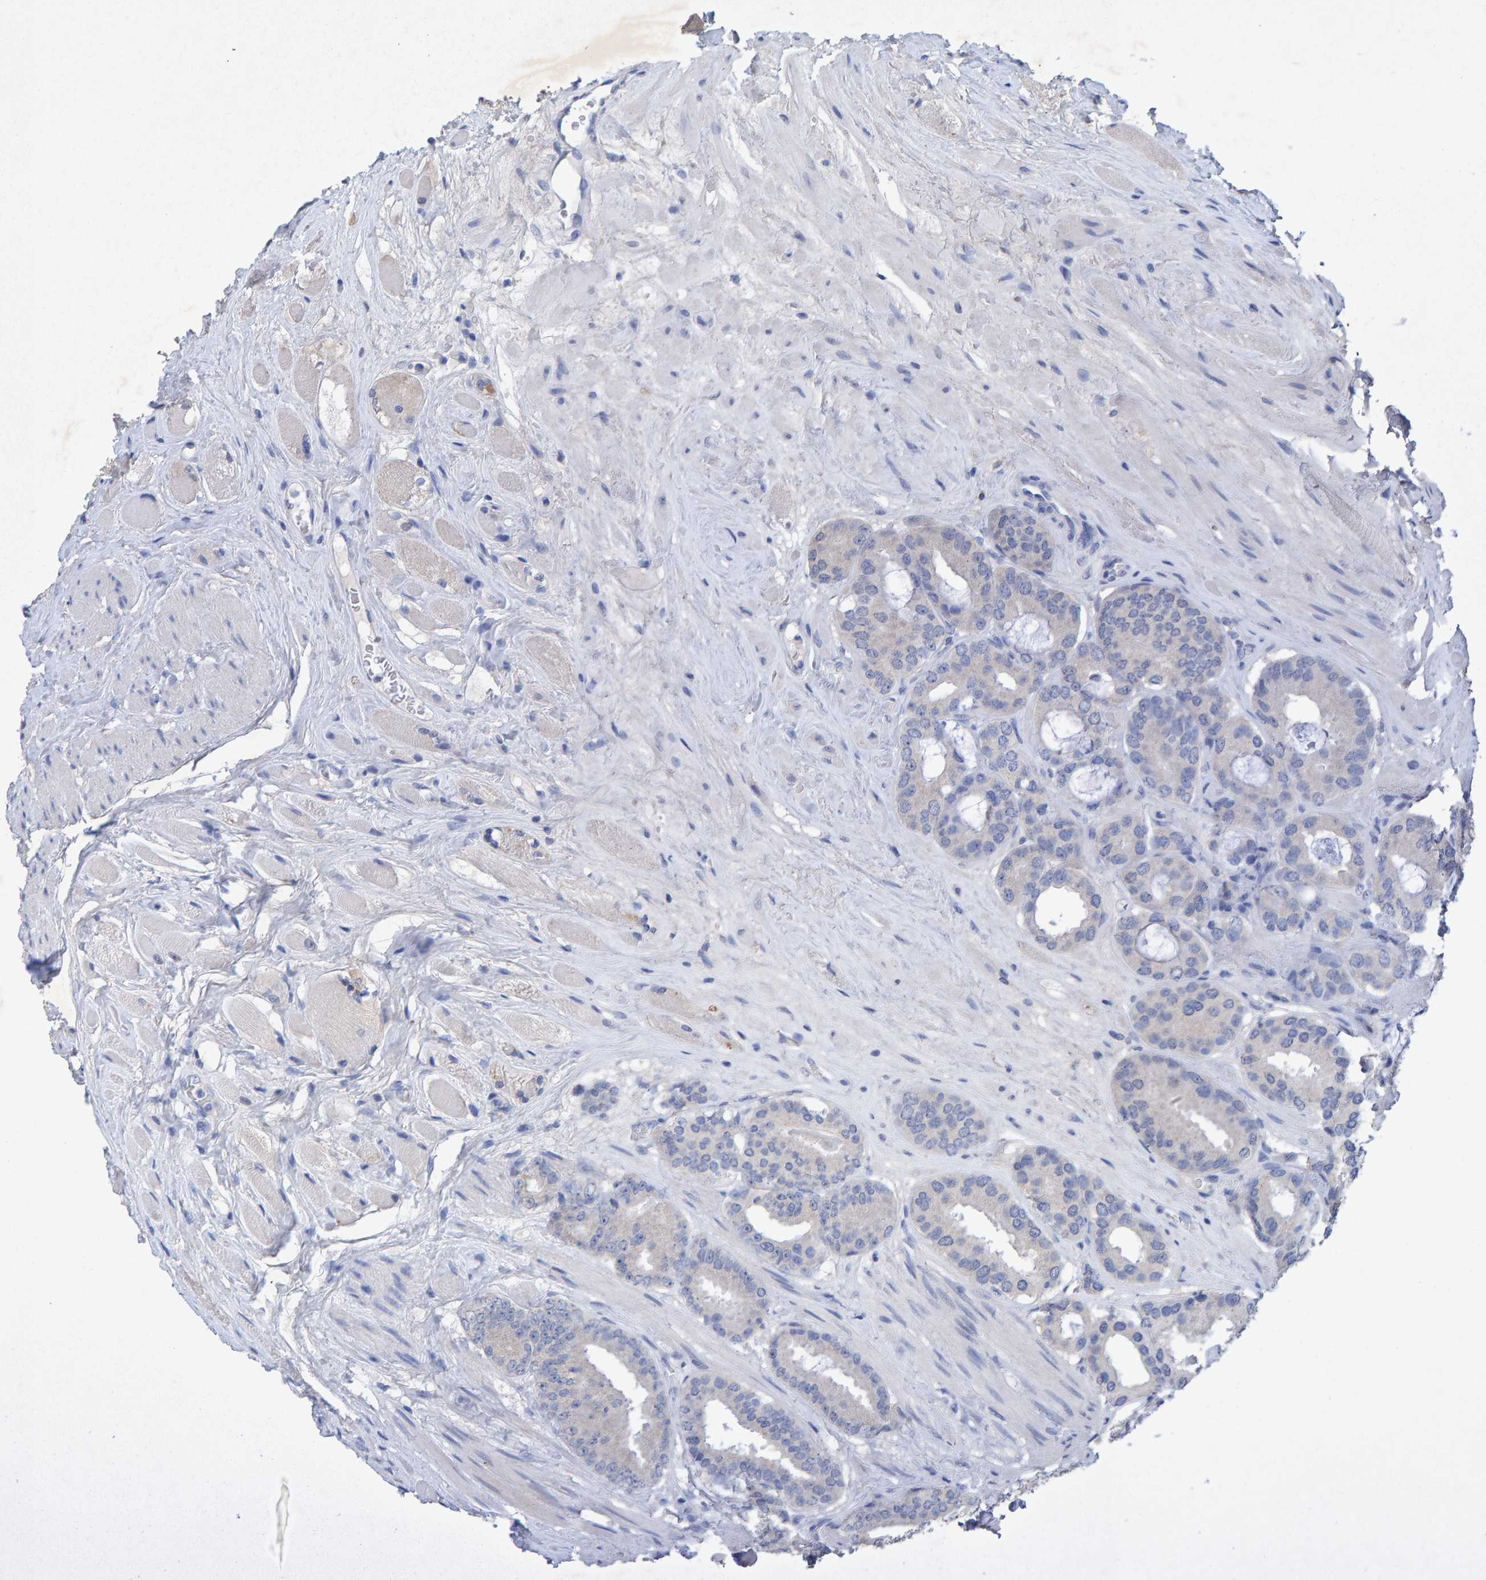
{"staining": {"intensity": "negative", "quantity": "none", "location": "none"}, "tissue": "prostate cancer", "cell_type": "Tumor cells", "image_type": "cancer", "snomed": [{"axis": "morphology", "description": "Adenocarcinoma, Low grade"}, {"axis": "topography", "description": "Prostate"}], "caption": "This is an immunohistochemistry (IHC) image of prostate low-grade adenocarcinoma. There is no expression in tumor cells.", "gene": "CTH", "patient": {"sex": "male", "age": 69}}